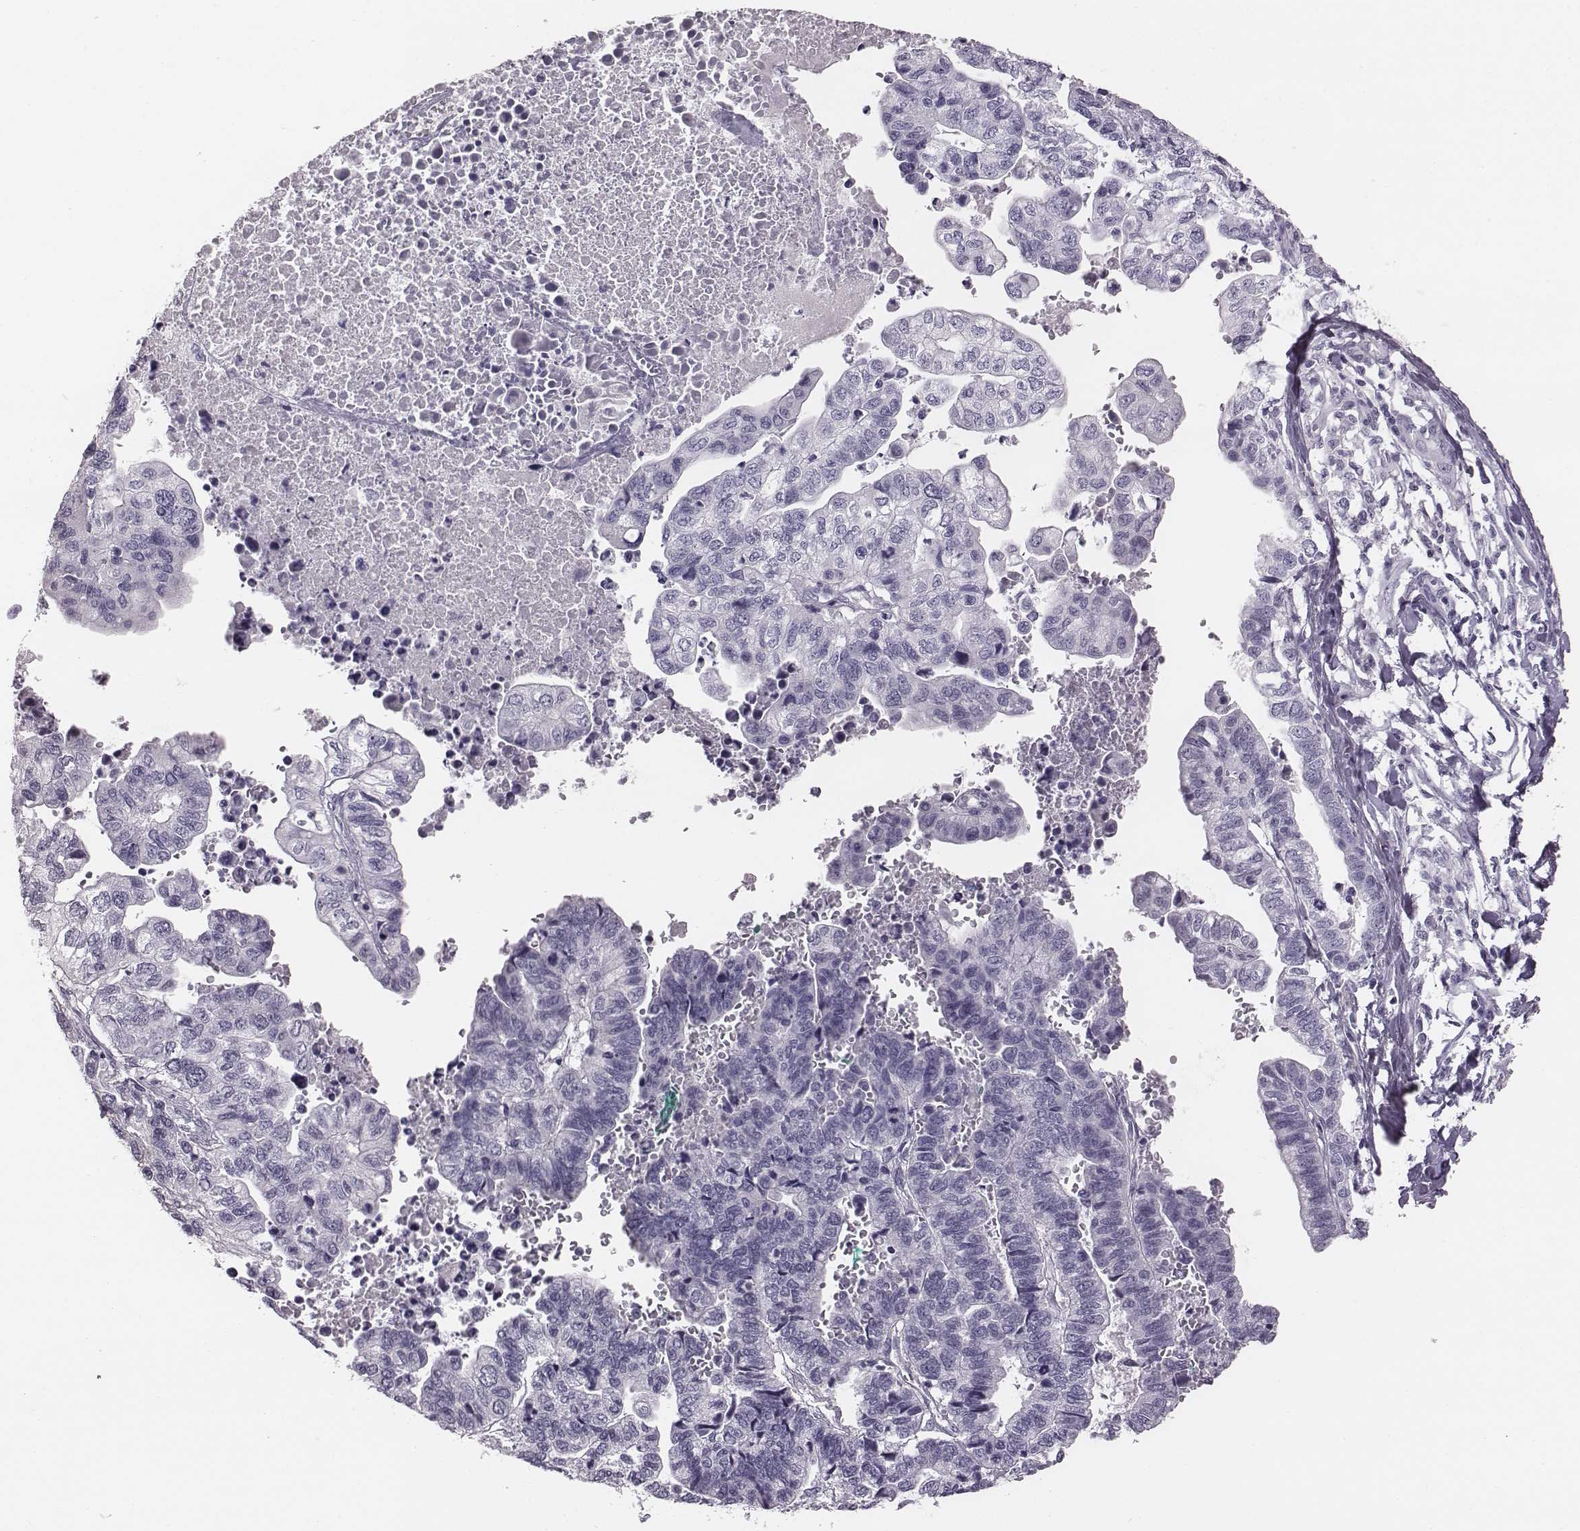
{"staining": {"intensity": "negative", "quantity": "none", "location": "none"}, "tissue": "stomach cancer", "cell_type": "Tumor cells", "image_type": "cancer", "snomed": [{"axis": "morphology", "description": "Adenocarcinoma, NOS"}, {"axis": "topography", "description": "Stomach, upper"}], "caption": "This image is of stomach cancer stained with immunohistochemistry (IHC) to label a protein in brown with the nuclei are counter-stained blue. There is no positivity in tumor cells.", "gene": "PDE8B", "patient": {"sex": "female", "age": 67}}